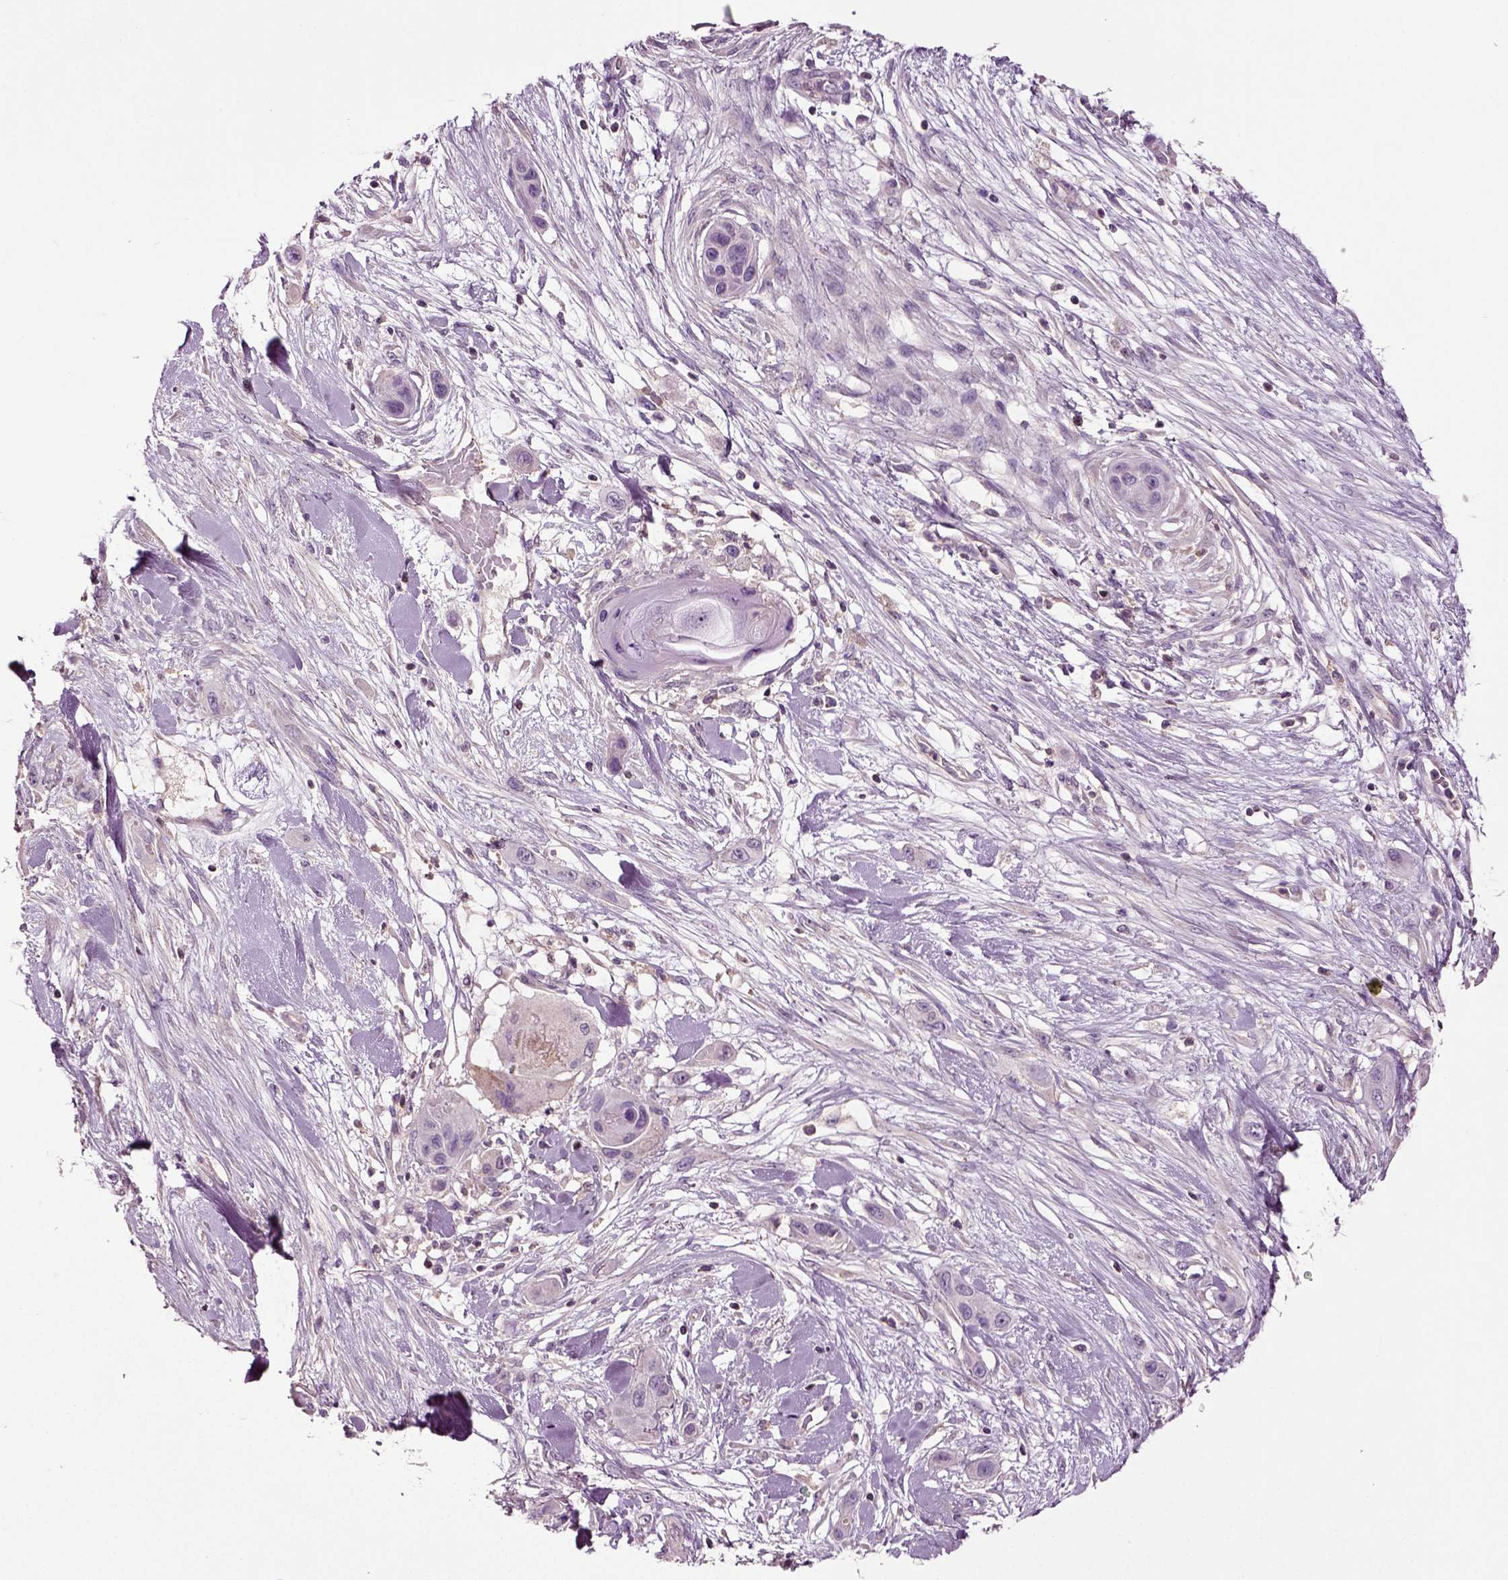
{"staining": {"intensity": "negative", "quantity": "none", "location": "none"}, "tissue": "skin cancer", "cell_type": "Tumor cells", "image_type": "cancer", "snomed": [{"axis": "morphology", "description": "Squamous cell carcinoma, NOS"}, {"axis": "topography", "description": "Skin"}], "caption": "This is an immunohistochemistry image of human skin cancer (squamous cell carcinoma). There is no positivity in tumor cells.", "gene": "DEFB118", "patient": {"sex": "male", "age": 79}}